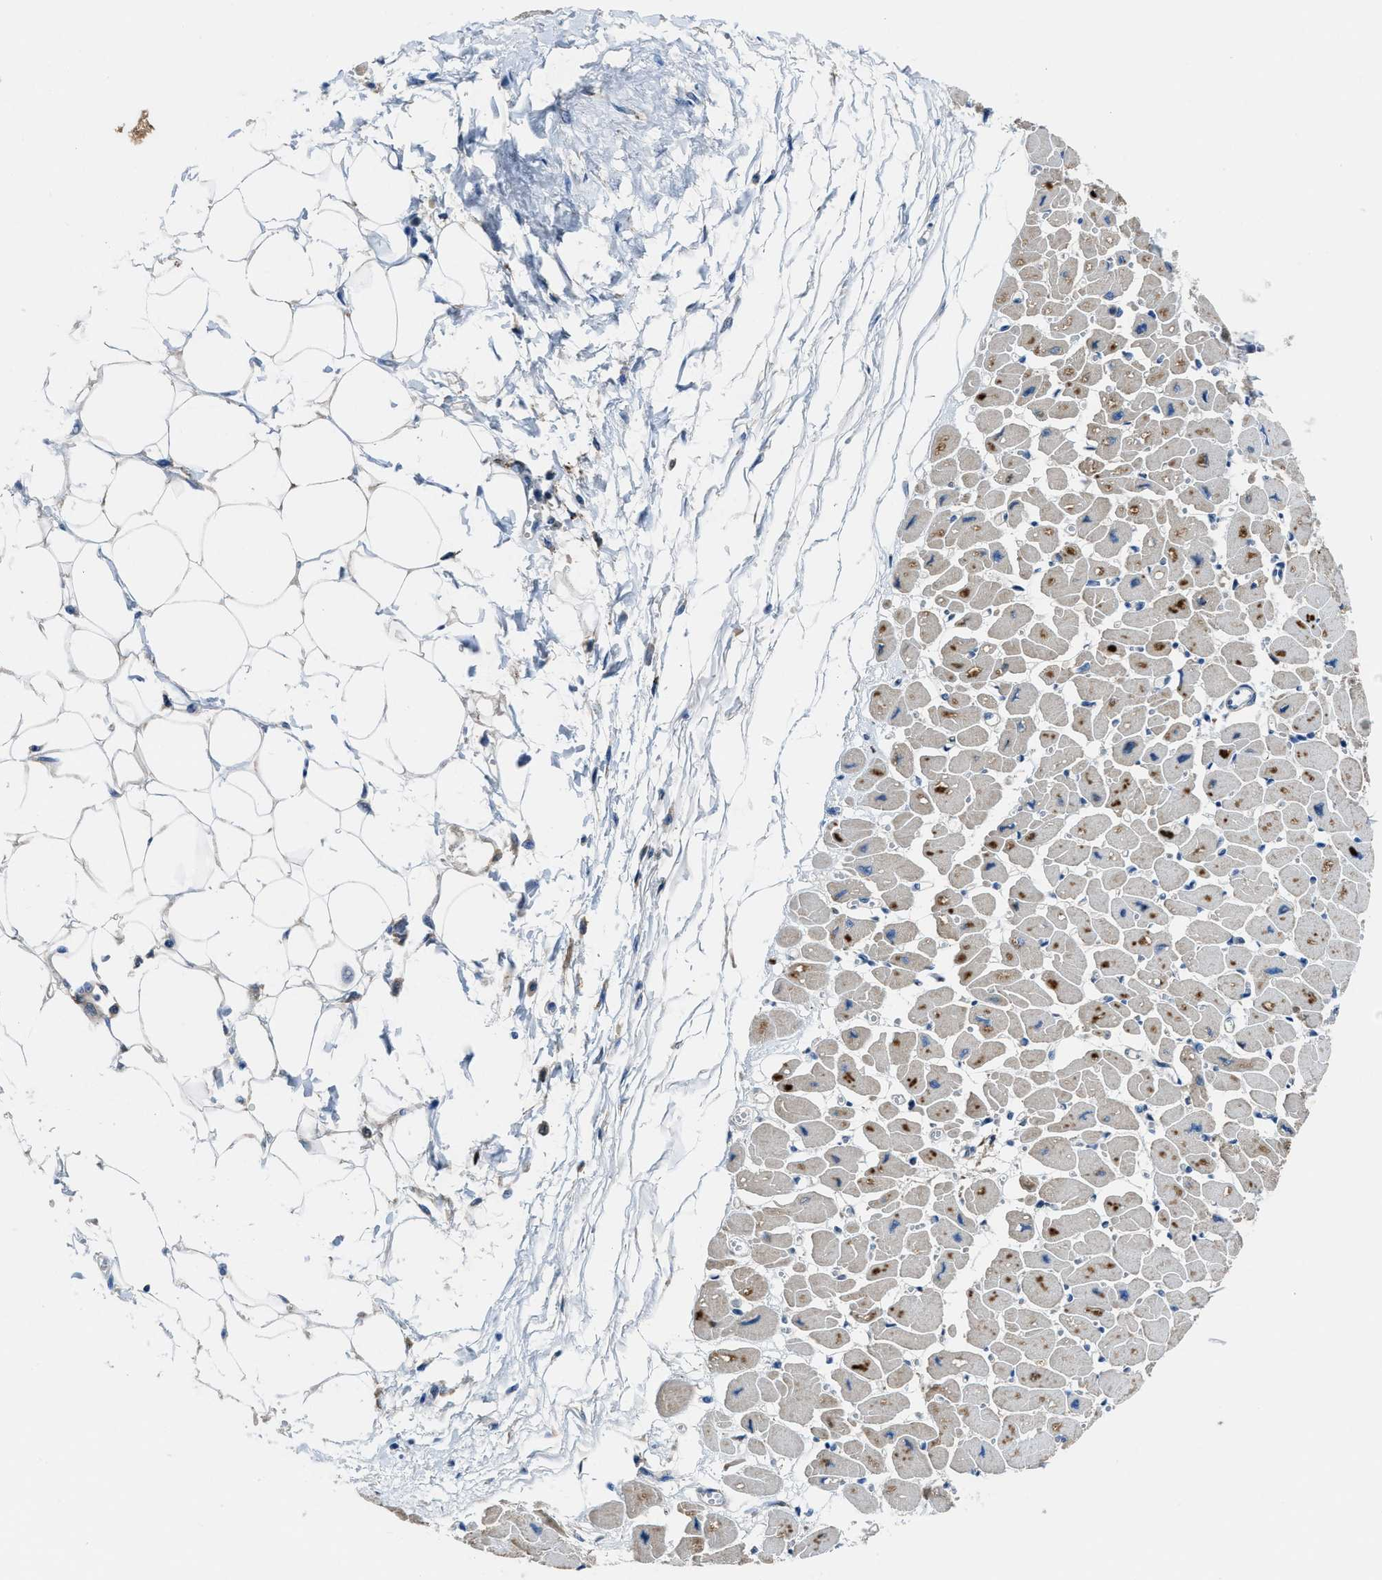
{"staining": {"intensity": "moderate", "quantity": "<25%", "location": "cytoplasmic/membranous"}, "tissue": "heart muscle", "cell_type": "Cardiomyocytes", "image_type": "normal", "snomed": [{"axis": "morphology", "description": "Normal tissue, NOS"}, {"axis": "topography", "description": "Heart"}], "caption": "Brown immunohistochemical staining in benign heart muscle reveals moderate cytoplasmic/membranous positivity in approximately <25% of cardiomyocytes. (Brightfield microscopy of DAB IHC at high magnification).", "gene": "MAP3K20", "patient": {"sex": "female", "age": 54}}